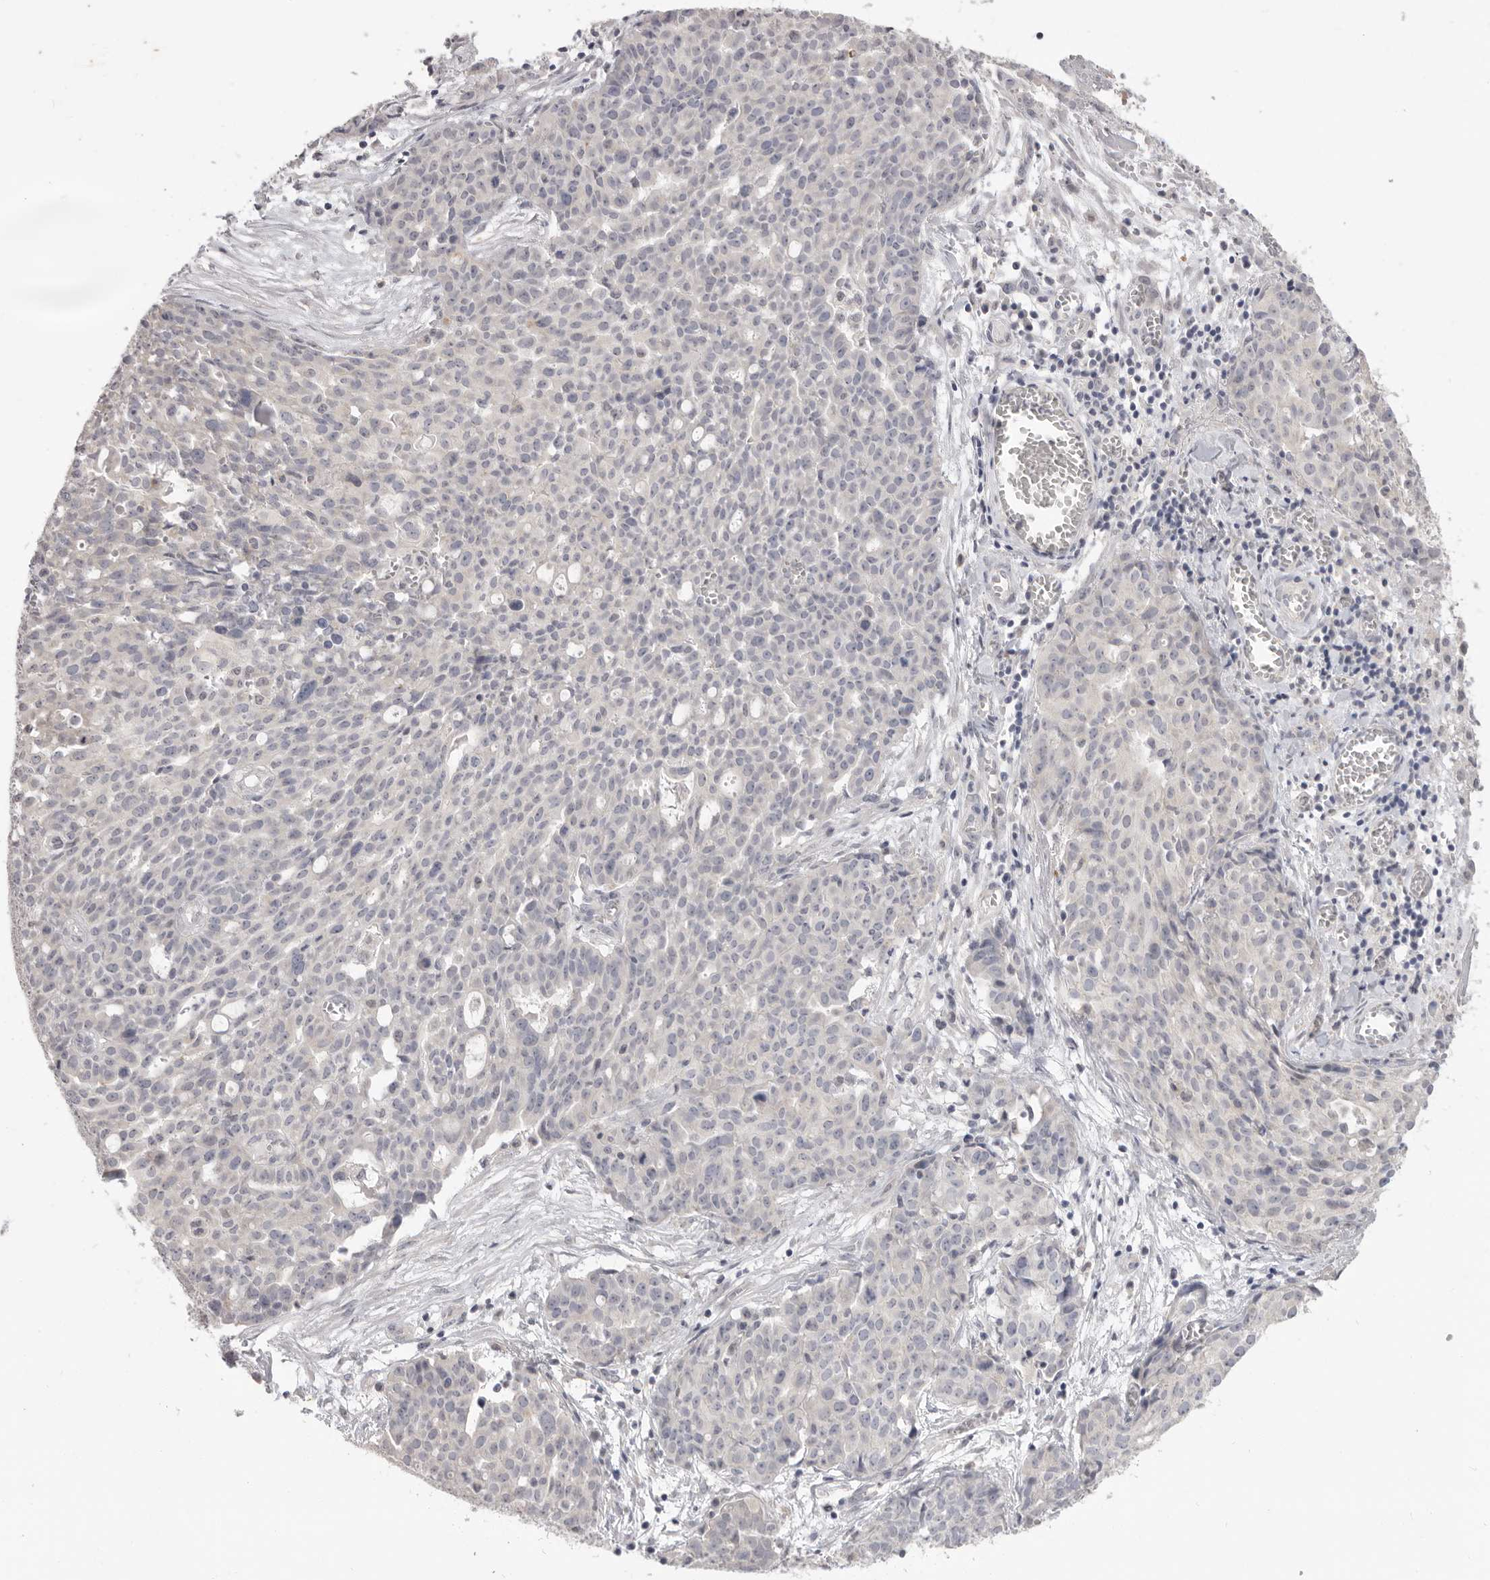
{"staining": {"intensity": "negative", "quantity": "none", "location": "none"}, "tissue": "ovarian cancer", "cell_type": "Tumor cells", "image_type": "cancer", "snomed": [{"axis": "morphology", "description": "Cystadenocarcinoma, serous, NOS"}, {"axis": "topography", "description": "Soft tissue"}, {"axis": "topography", "description": "Ovary"}], "caption": "Protein analysis of ovarian serous cystadenocarcinoma displays no significant expression in tumor cells.", "gene": "XIRP1", "patient": {"sex": "female", "age": 57}}